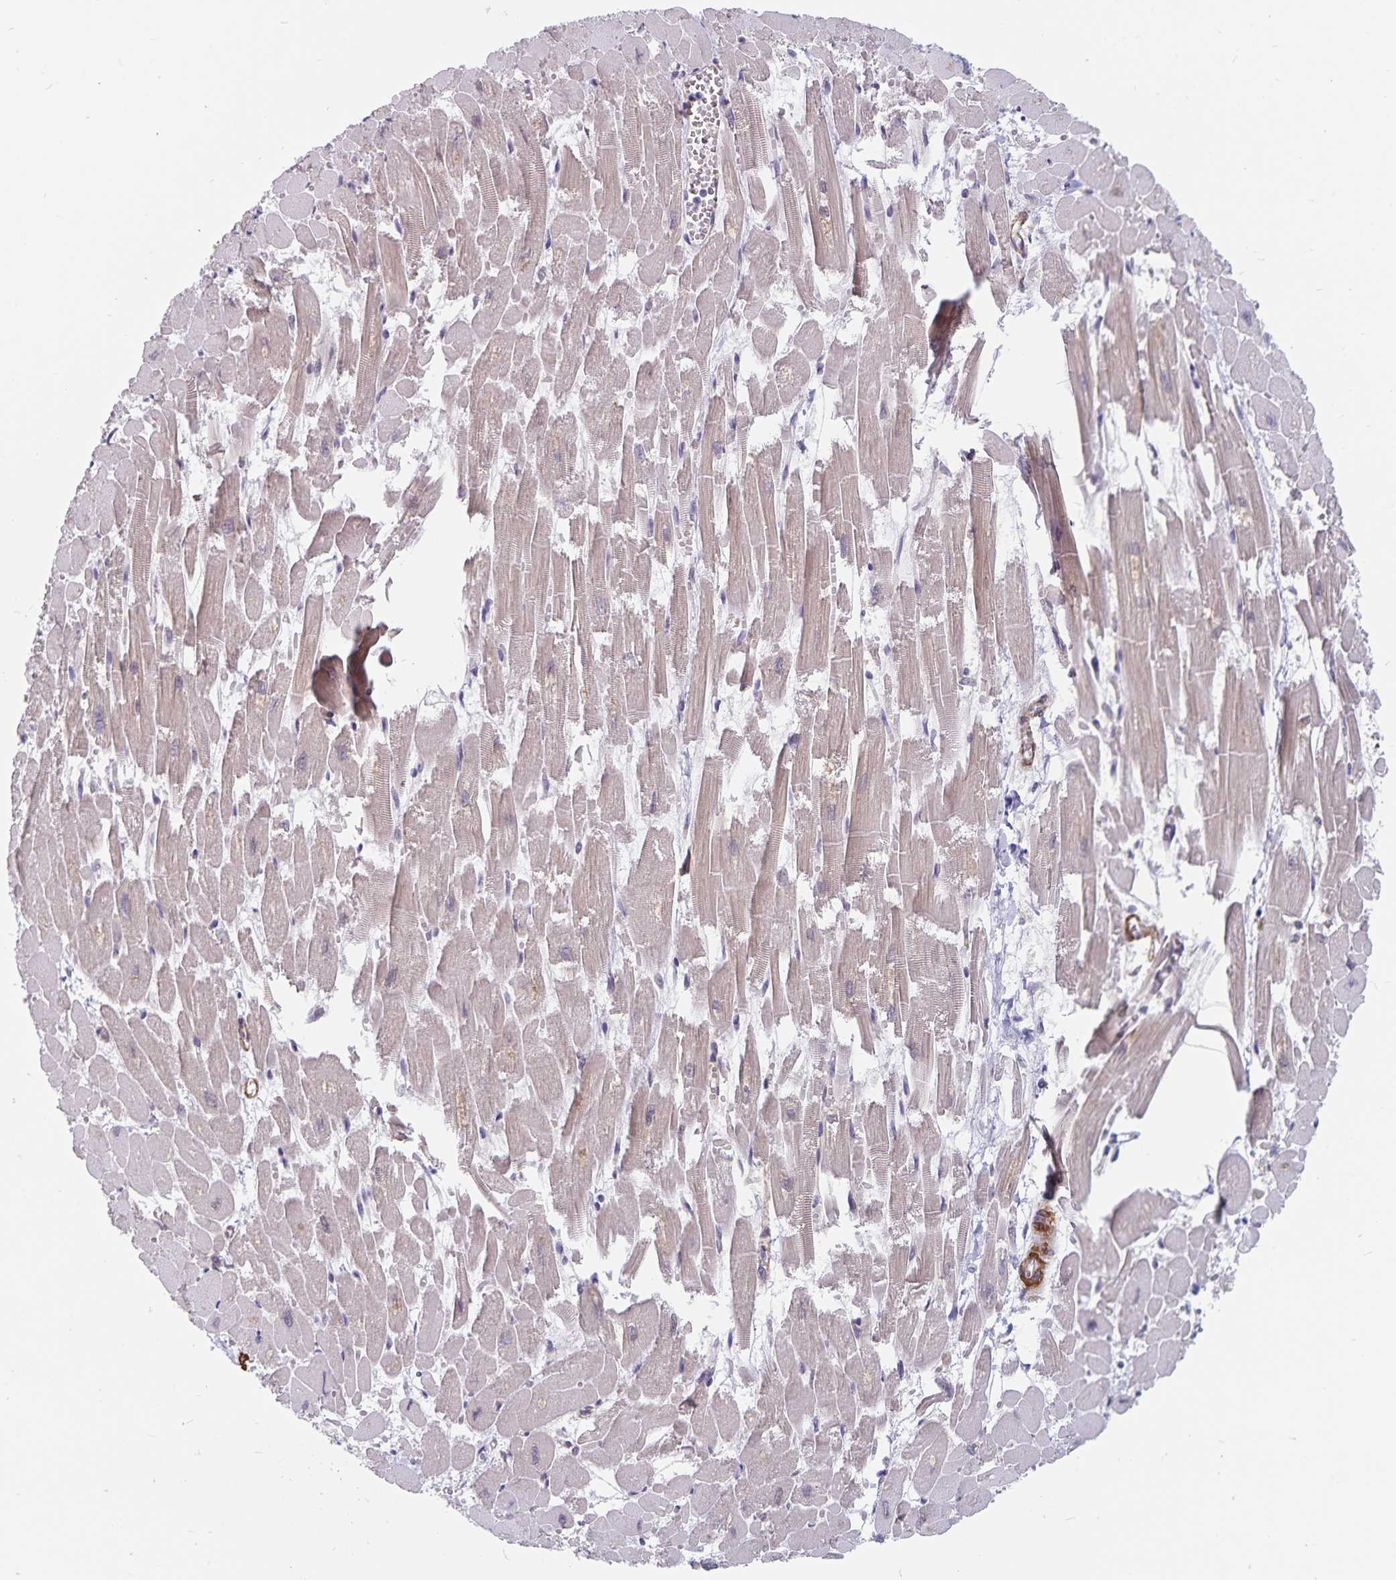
{"staining": {"intensity": "weak", "quantity": ">75%", "location": "cytoplasmic/membranous,nuclear"}, "tissue": "heart muscle", "cell_type": "Cardiomyocytes", "image_type": "normal", "snomed": [{"axis": "morphology", "description": "Normal tissue, NOS"}, {"axis": "topography", "description": "Heart"}], "caption": "The micrograph demonstrates a brown stain indicating the presence of a protein in the cytoplasmic/membranous,nuclear of cardiomyocytes in heart muscle. The staining is performed using DAB brown chromogen to label protein expression. The nuclei are counter-stained blue using hematoxylin.", "gene": "BAG6", "patient": {"sex": "female", "age": 52}}